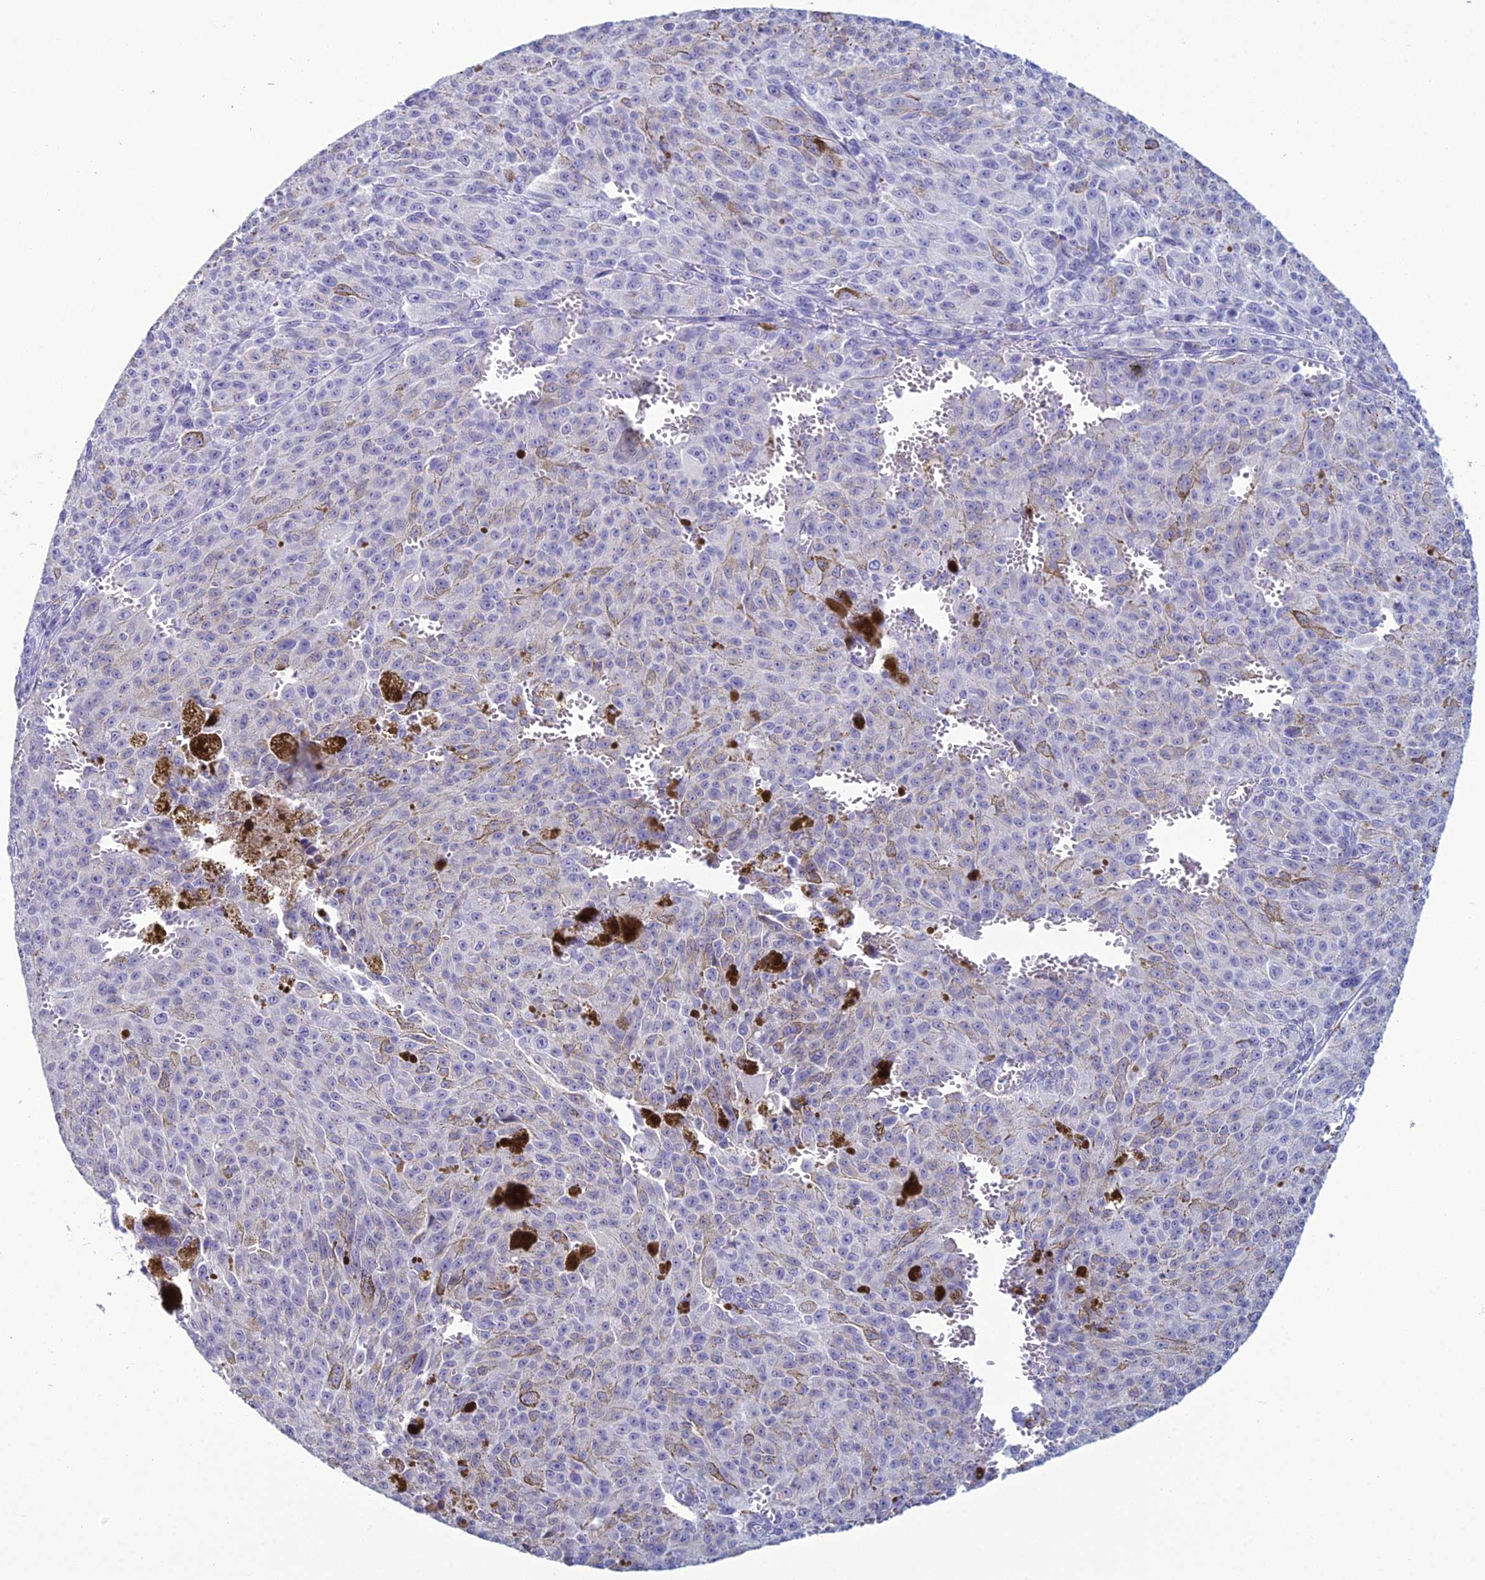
{"staining": {"intensity": "negative", "quantity": "none", "location": "none"}, "tissue": "melanoma", "cell_type": "Tumor cells", "image_type": "cancer", "snomed": [{"axis": "morphology", "description": "Malignant melanoma, NOS"}, {"axis": "topography", "description": "Skin"}], "caption": "Immunohistochemistry (IHC) of melanoma displays no positivity in tumor cells. (Brightfield microscopy of DAB immunohistochemistry (IHC) at high magnification).", "gene": "ACE", "patient": {"sex": "female", "age": 52}}